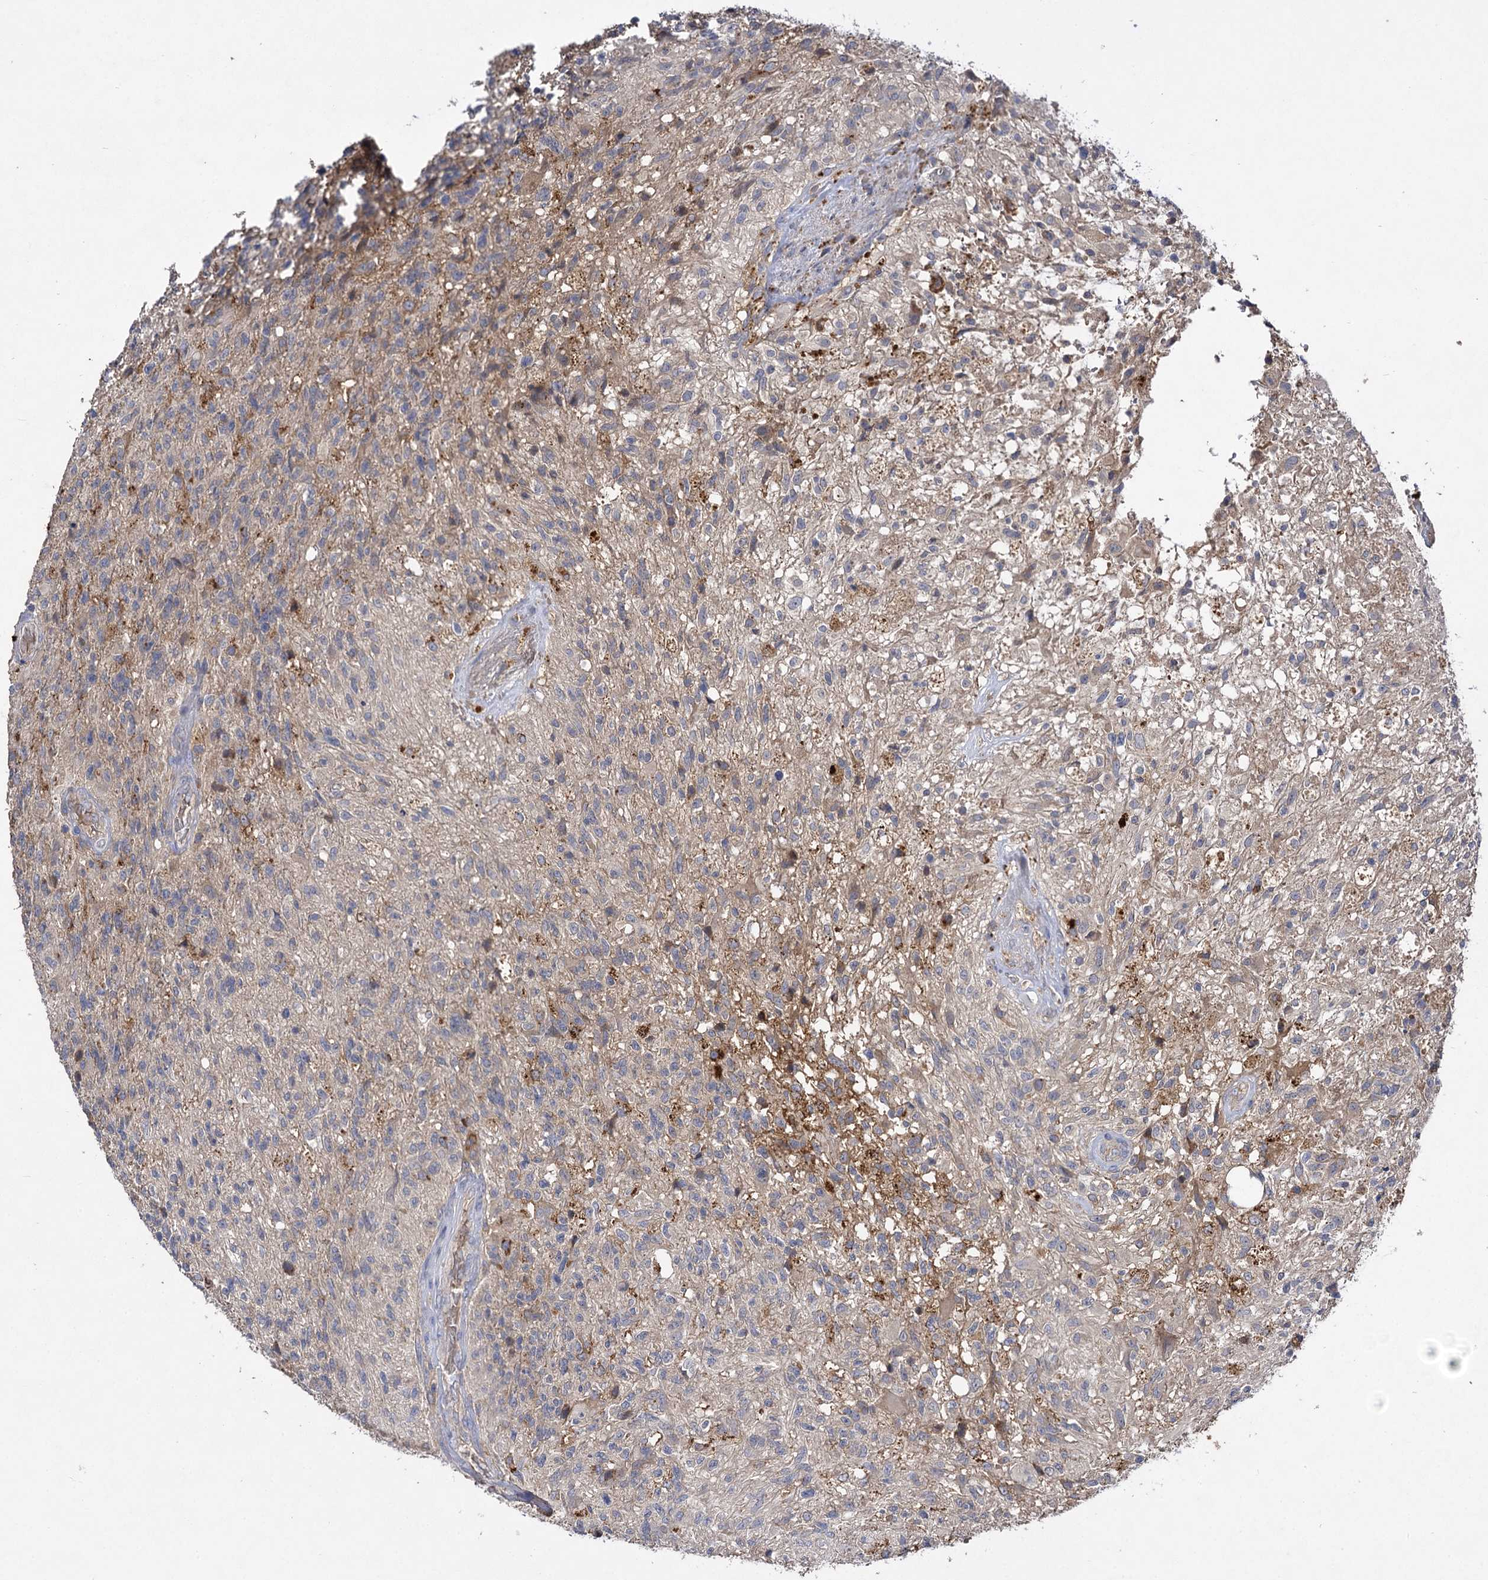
{"staining": {"intensity": "weak", "quantity": "<25%", "location": "cytoplasmic/membranous"}, "tissue": "glioma", "cell_type": "Tumor cells", "image_type": "cancer", "snomed": [{"axis": "morphology", "description": "Glioma, malignant, High grade"}, {"axis": "topography", "description": "Brain"}], "caption": "Immunohistochemical staining of high-grade glioma (malignant) displays no significant positivity in tumor cells.", "gene": "USP50", "patient": {"sex": "male", "age": 56}}